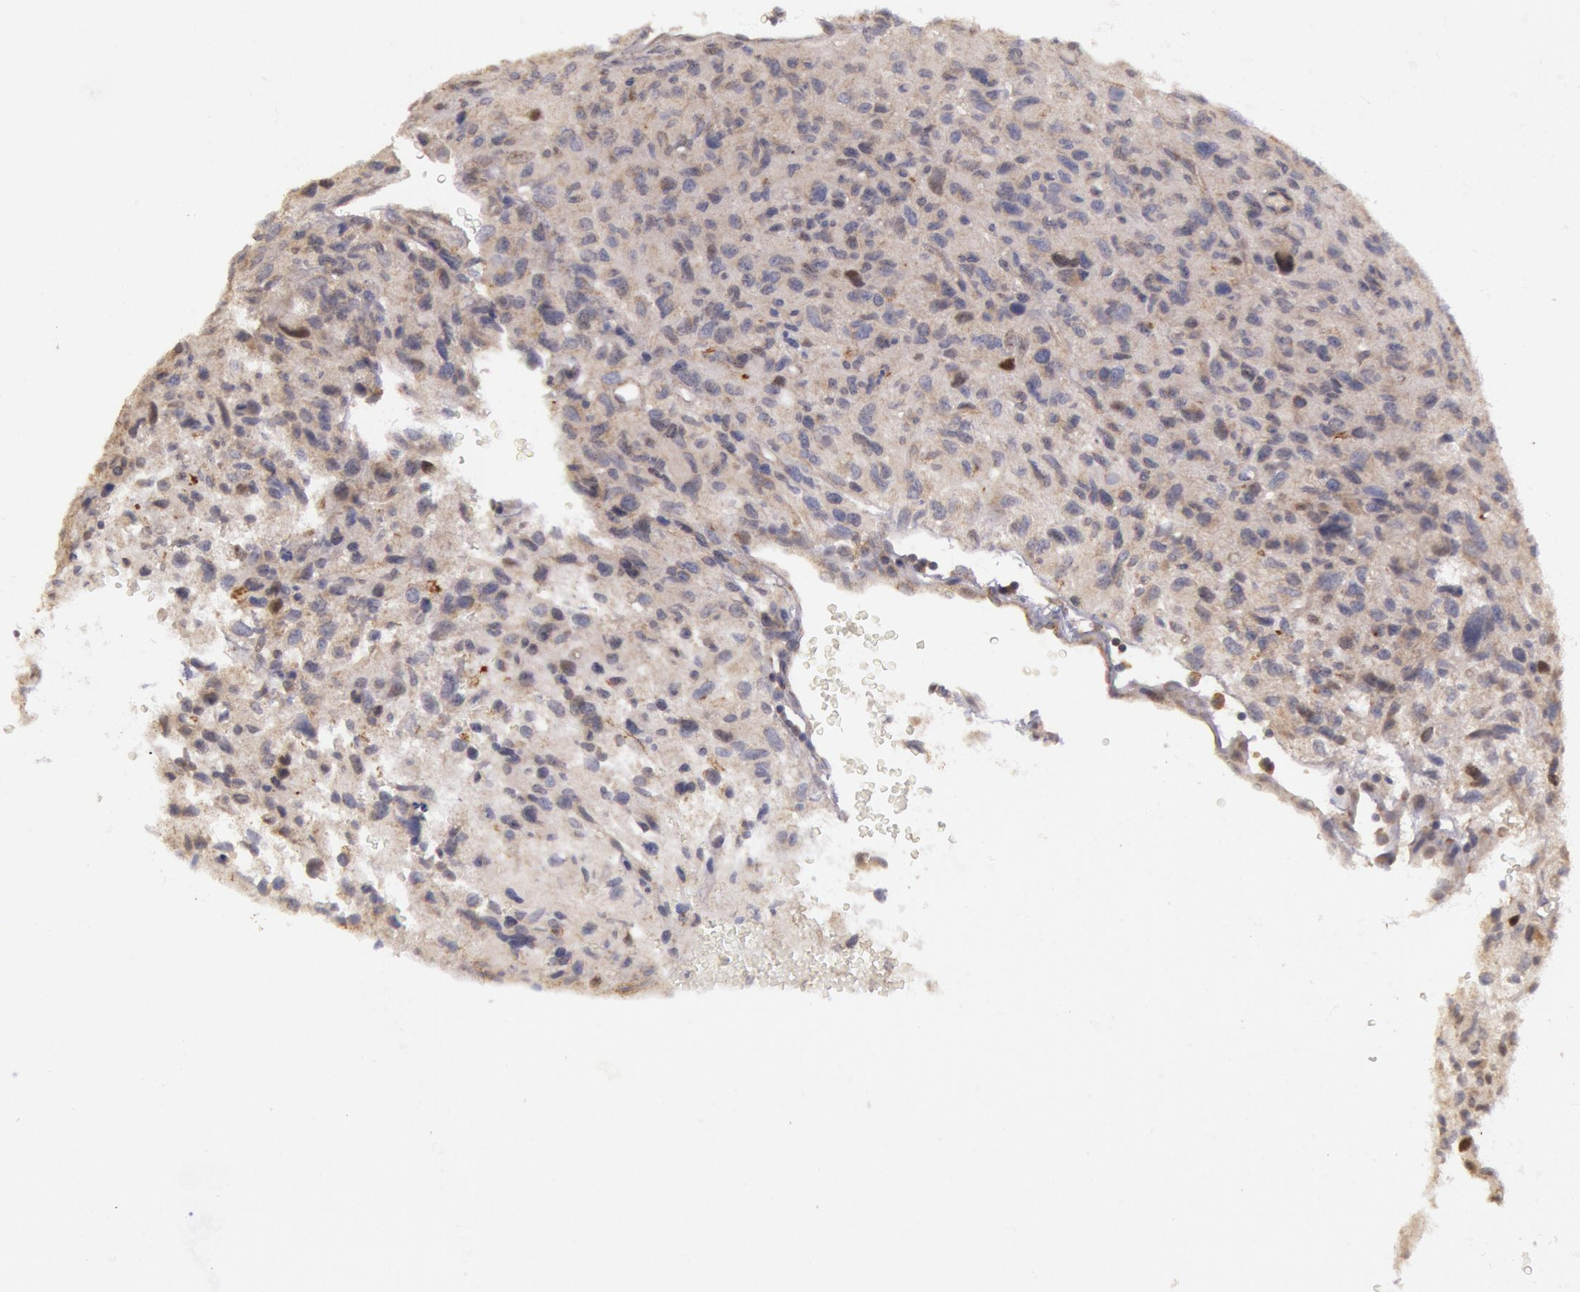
{"staining": {"intensity": "negative", "quantity": "none", "location": "none"}, "tissue": "glioma", "cell_type": "Tumor cells", "image_type": "cancer", "snomed": [{"axis": "morphology", "description": "Glioma, malignant, High grade"}, {"axis": "topography", "description": "Brain"}], "caption": "DAB (3,3'-diaminobenzidine) immunohistochemical staining of human high-grade glioma (malignant) exhibits no significant staining in tumor cells. (Brightfield microscopy of DAB (3,3'-diaminobenzidine) immunohistochemistry at high magnification).", "gene": "AMOTL1", "patient": {"sex": "female", "age": 60}}